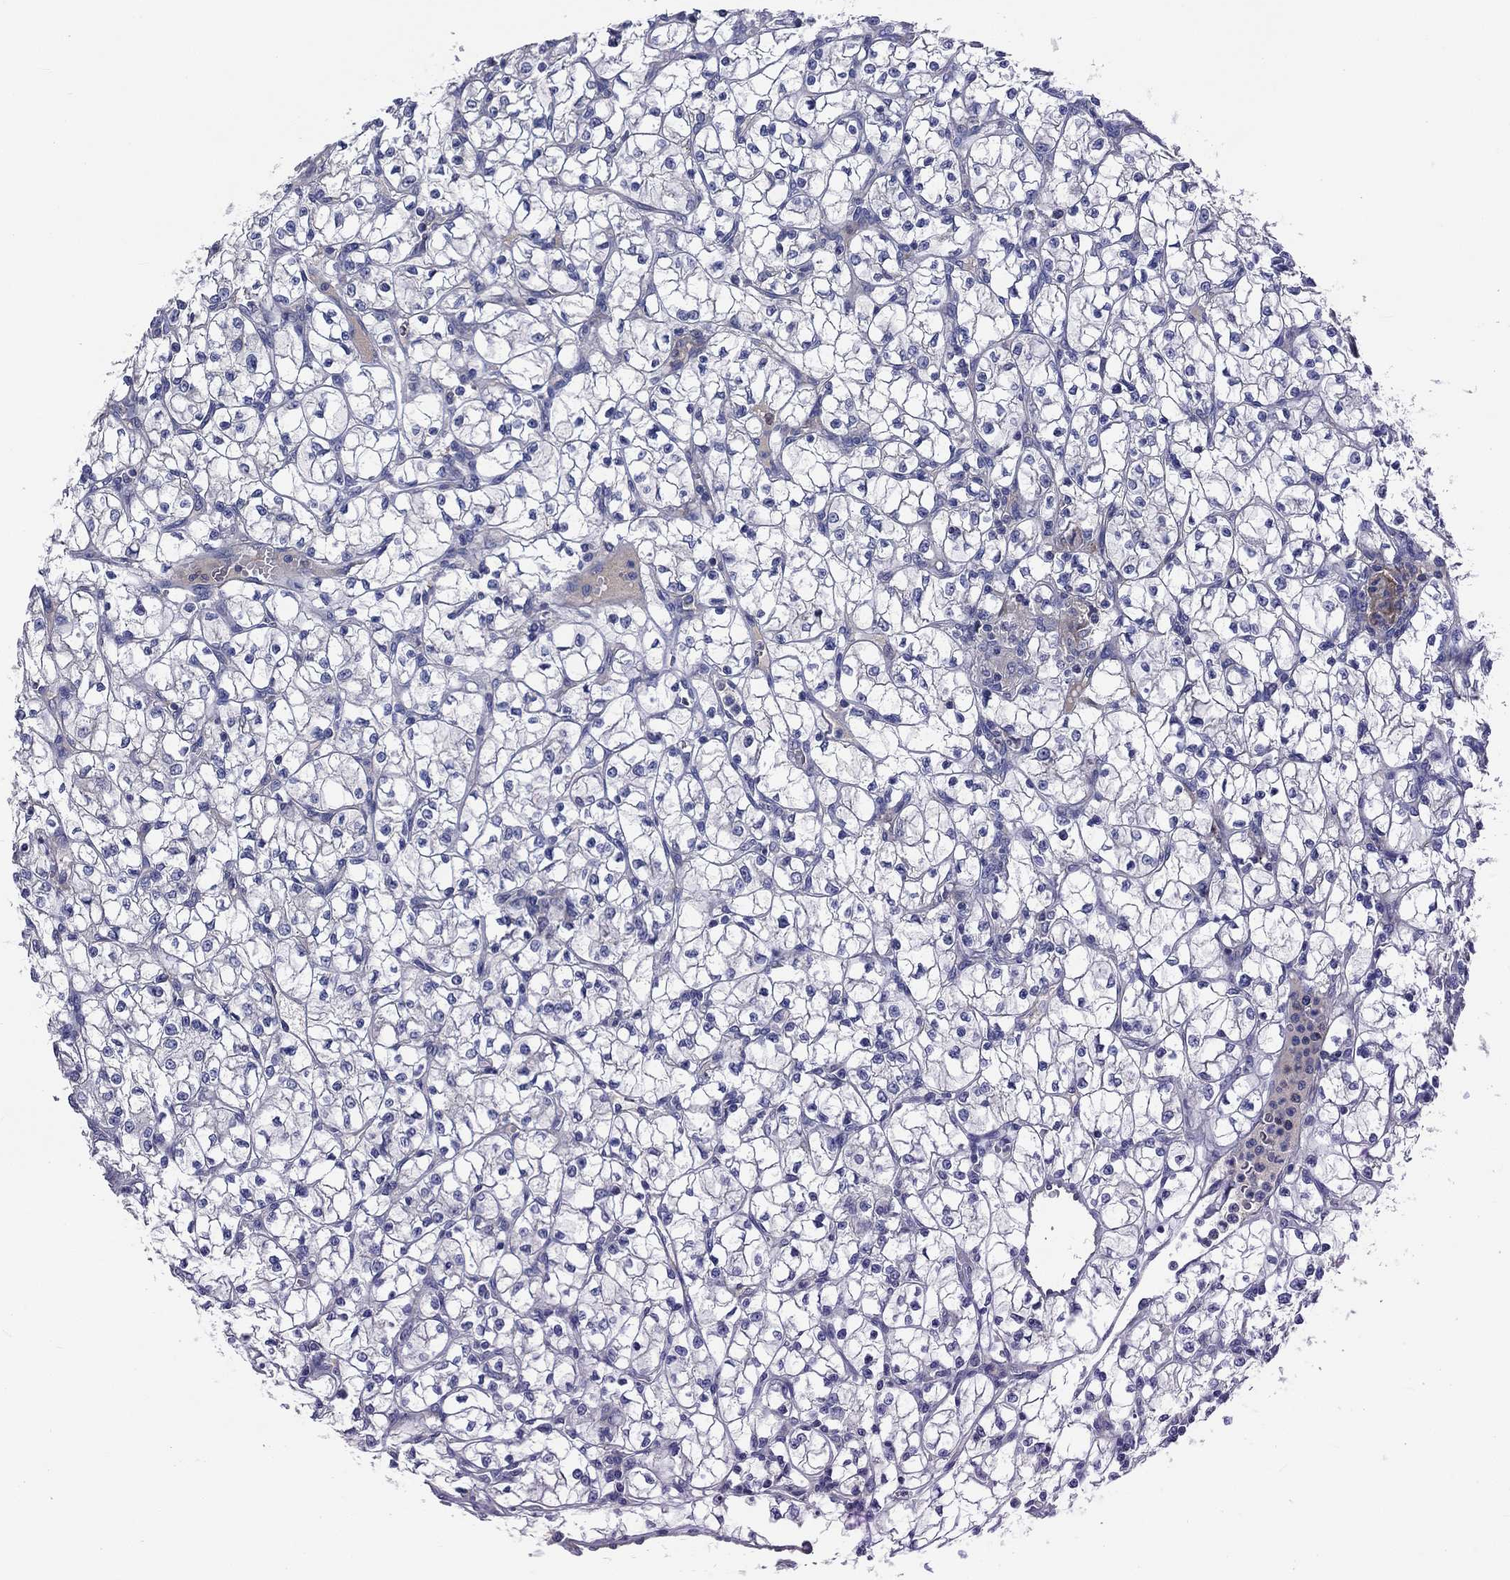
{"staining": {"intensity": "negative", "quantity": "none", "location": "none"}, "tissue": "renal cancer", "cell_type": "Tumor cells", "image_type": "cancer", "snomed": [{"axis": "morphology", "description": "Adenocarcinoma, NOS"}, {"axis": "topography", "description": "Kidney"}], "caption": "This is an IHC photomicrograph of renal cancer. There is no positivity in tumor cells.", "gene": "CNDP1", "patient": {"sex": "female", "age": 64}}